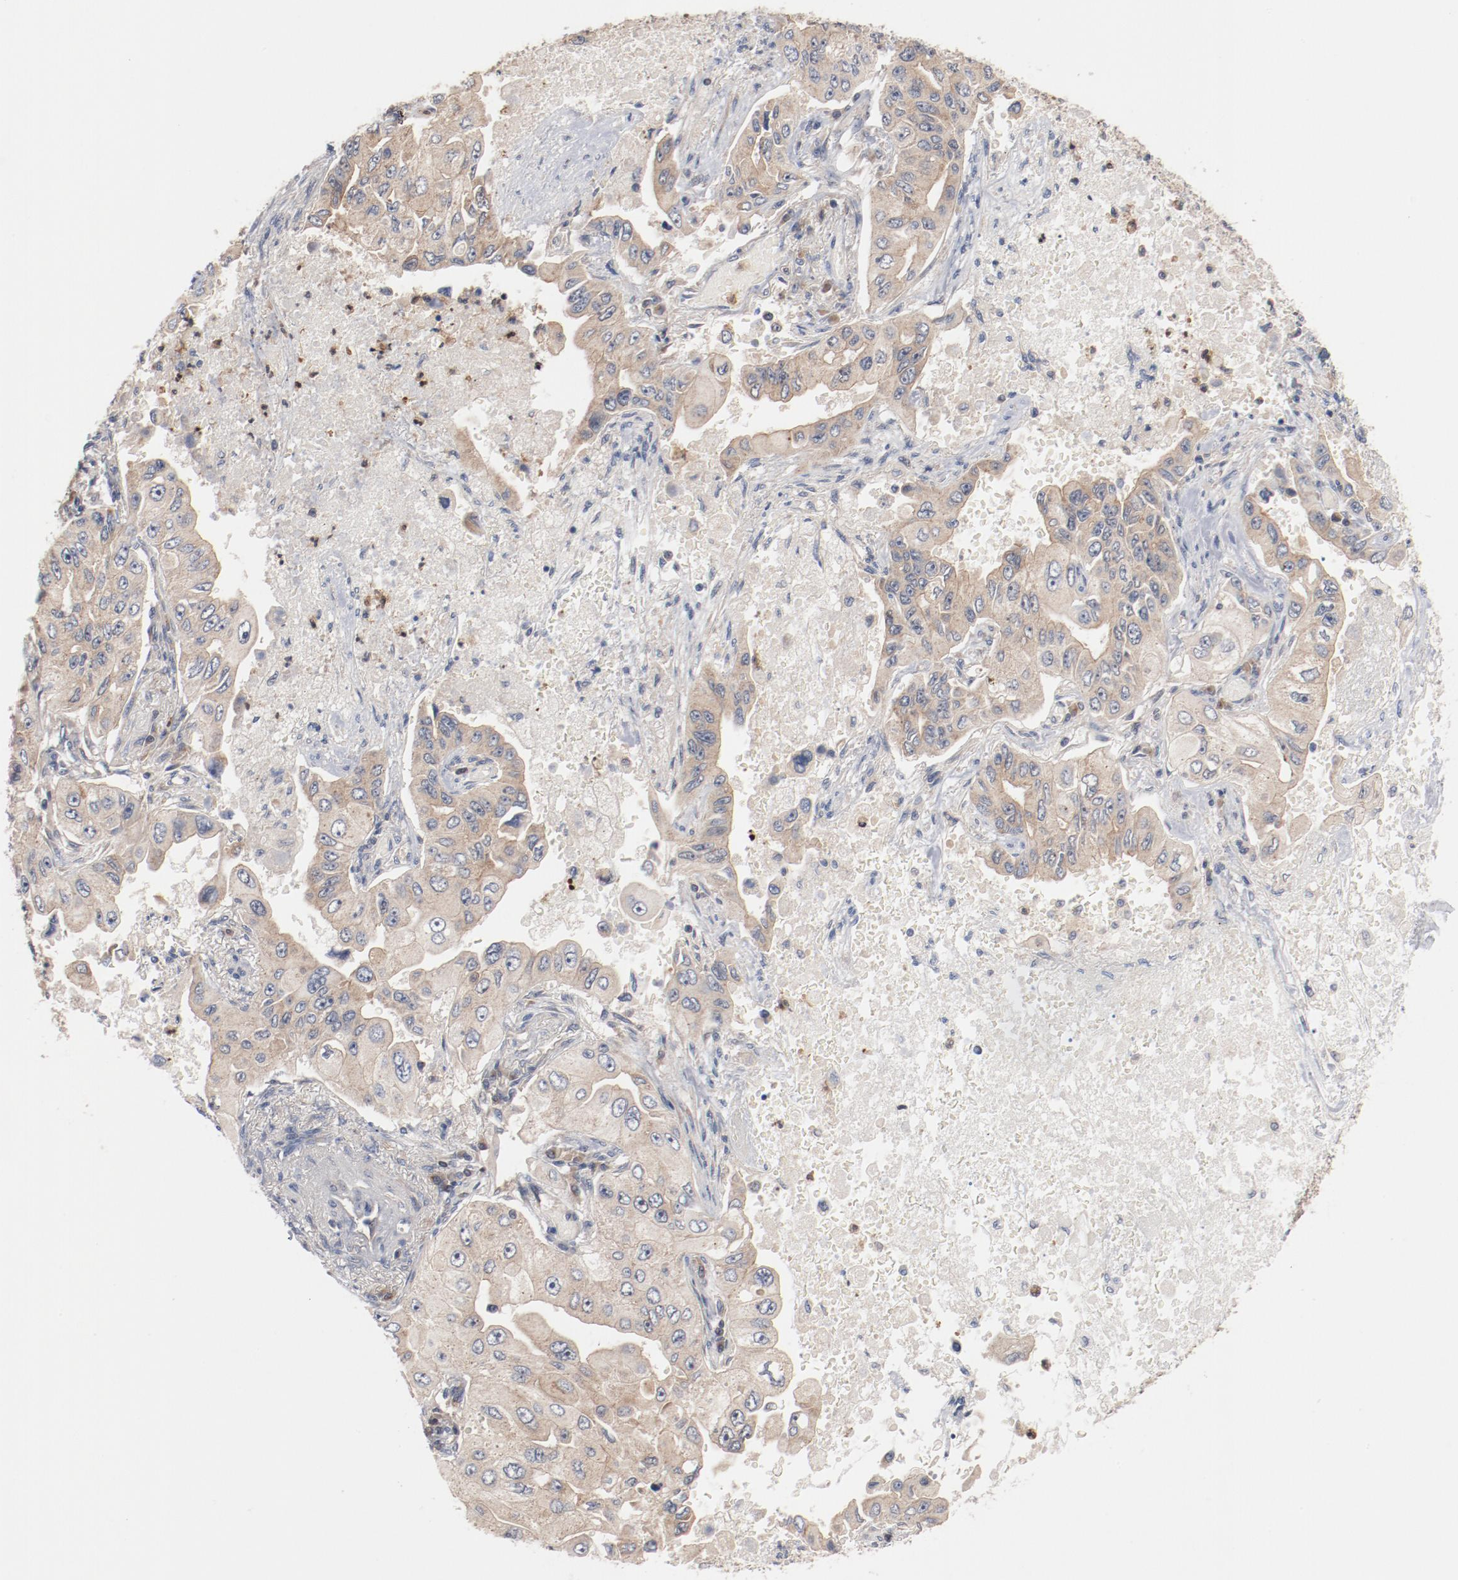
{"staining": {"intensity": "weak", "quantity": ">75%", "location": "cytoplasmic/membranous"}, "tissue": "lung cancer", "cell_type": "Tumor cells", "image_type": "cancer", "snomed": [{"axis": "morphology", "description": "Adenocarcinoma, NOS"}, {"axis": "topography", "description": "Lung"}], "caption": "The photomicrograph displays immunohistochemical staining of lung adenocarcinoma. There is weak cytoplasmic/membranous staining is present in approximately >75% of tumor cells.", "gene": "RNASE11", "patient": {"sex": "male", "age": 84}}